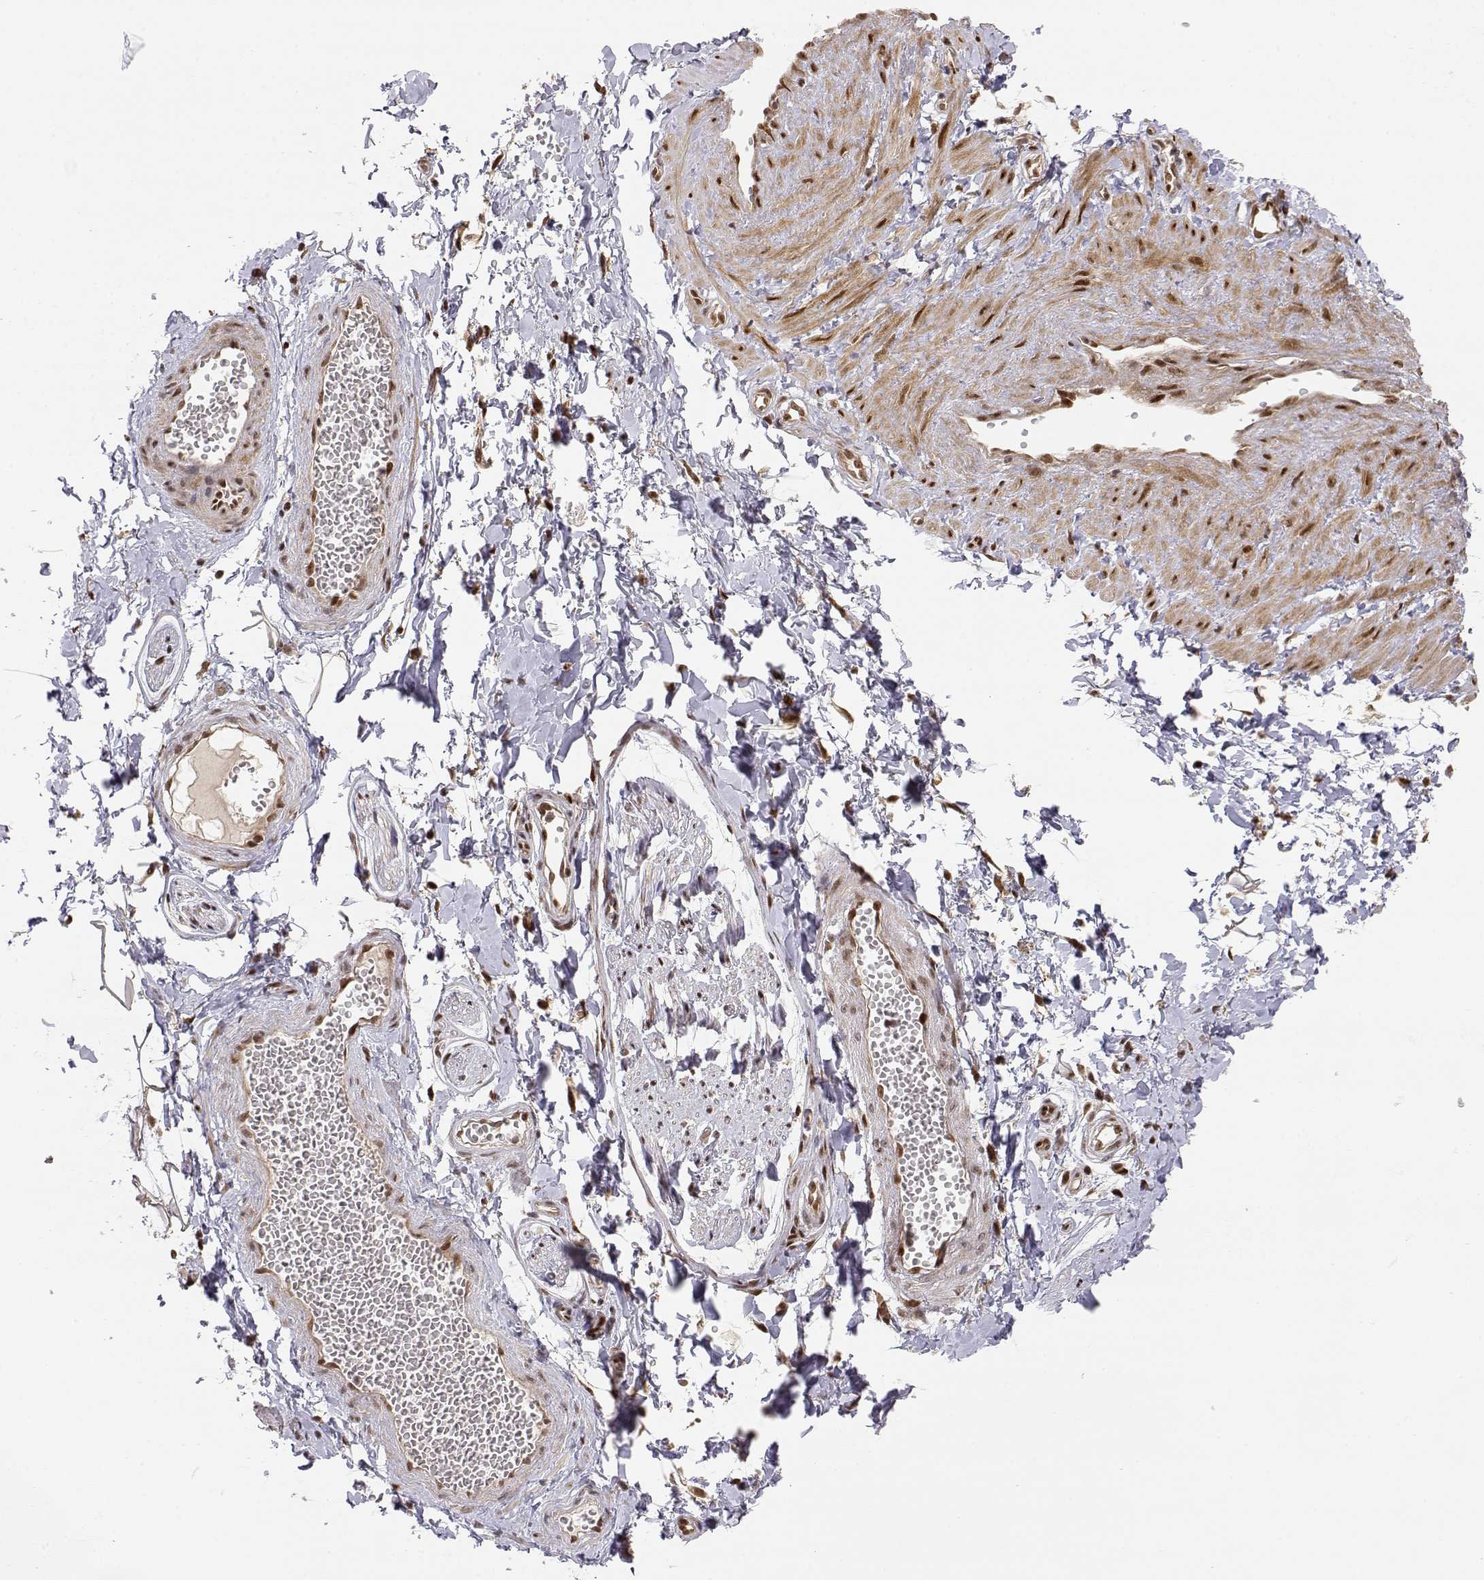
{"staining": {"intensity": "strong", "quantity": ">75%", "location": "nuclear"}, "tissue": "adipose tissue", "cell_type": "Adipocytes", "image_type": "normal", "snomed": [{"axis": "morphology", "description": "Normal tissue, NOS"}, {"axis": "topography", "description": "Smooth muscle"}, {"axis": "topography", "description": "Peripheral nerve tissue"}], "caption": "High-magnification brightfield microscopy of benign adipose tissue stained with DAB (brown) and counterstained with hematoxylin (blue). adipocytes exhibit strong nuclear positivity is seen in approximately>75% of cells.", "gene": "BRCA1", "patient": {"sex": "male", "age": 22}}